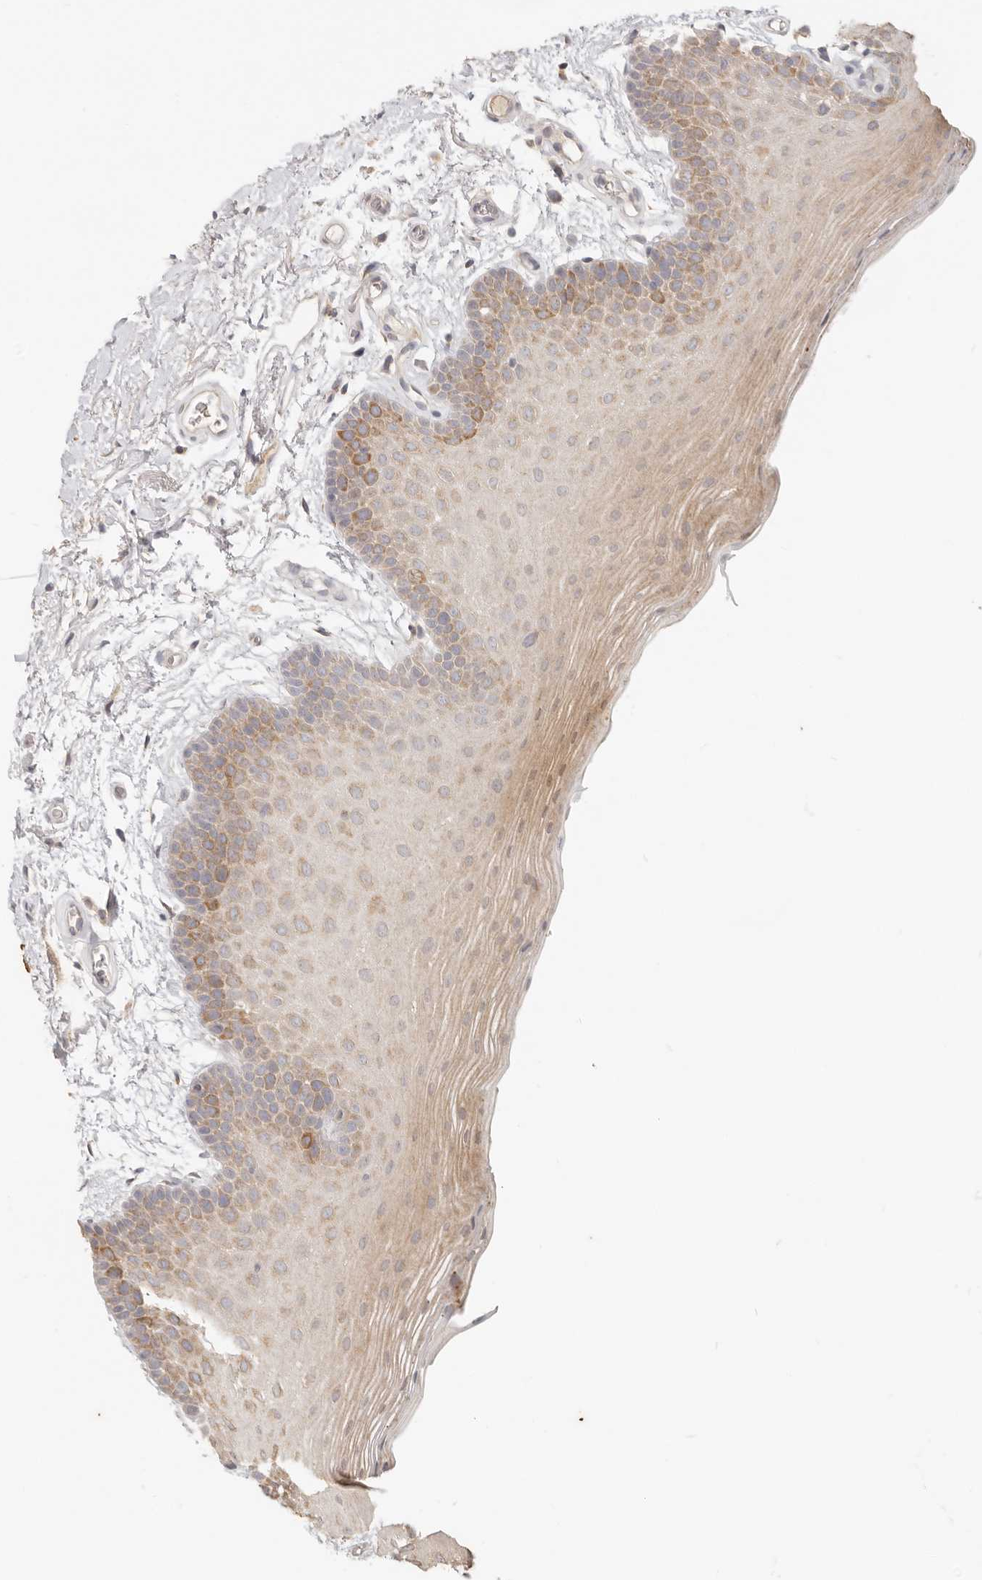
{"staining": {"intensity": "moderate", "quantity": "25%-75%", "location": "cytoplasmic/membranous"}, "tissue": "oral mucosa", "cell_type": "Squamous epithelial cells", "image_type": "normal", "snomed": [{"axis": "morphology", "description": "Normal tissue, NOS"}, {"axis": "topography", "description": "Oral tissue"}], "caption": "Approximately 25%-75% of squamous epithelial cells in unremarkable human oral mucosa show moderate cytoplasmic/membranous protein staining as visualized by brown immunohistochemical staining.", "gene": "PABPC4", "patient": {"sex": "male", "age": 62}}